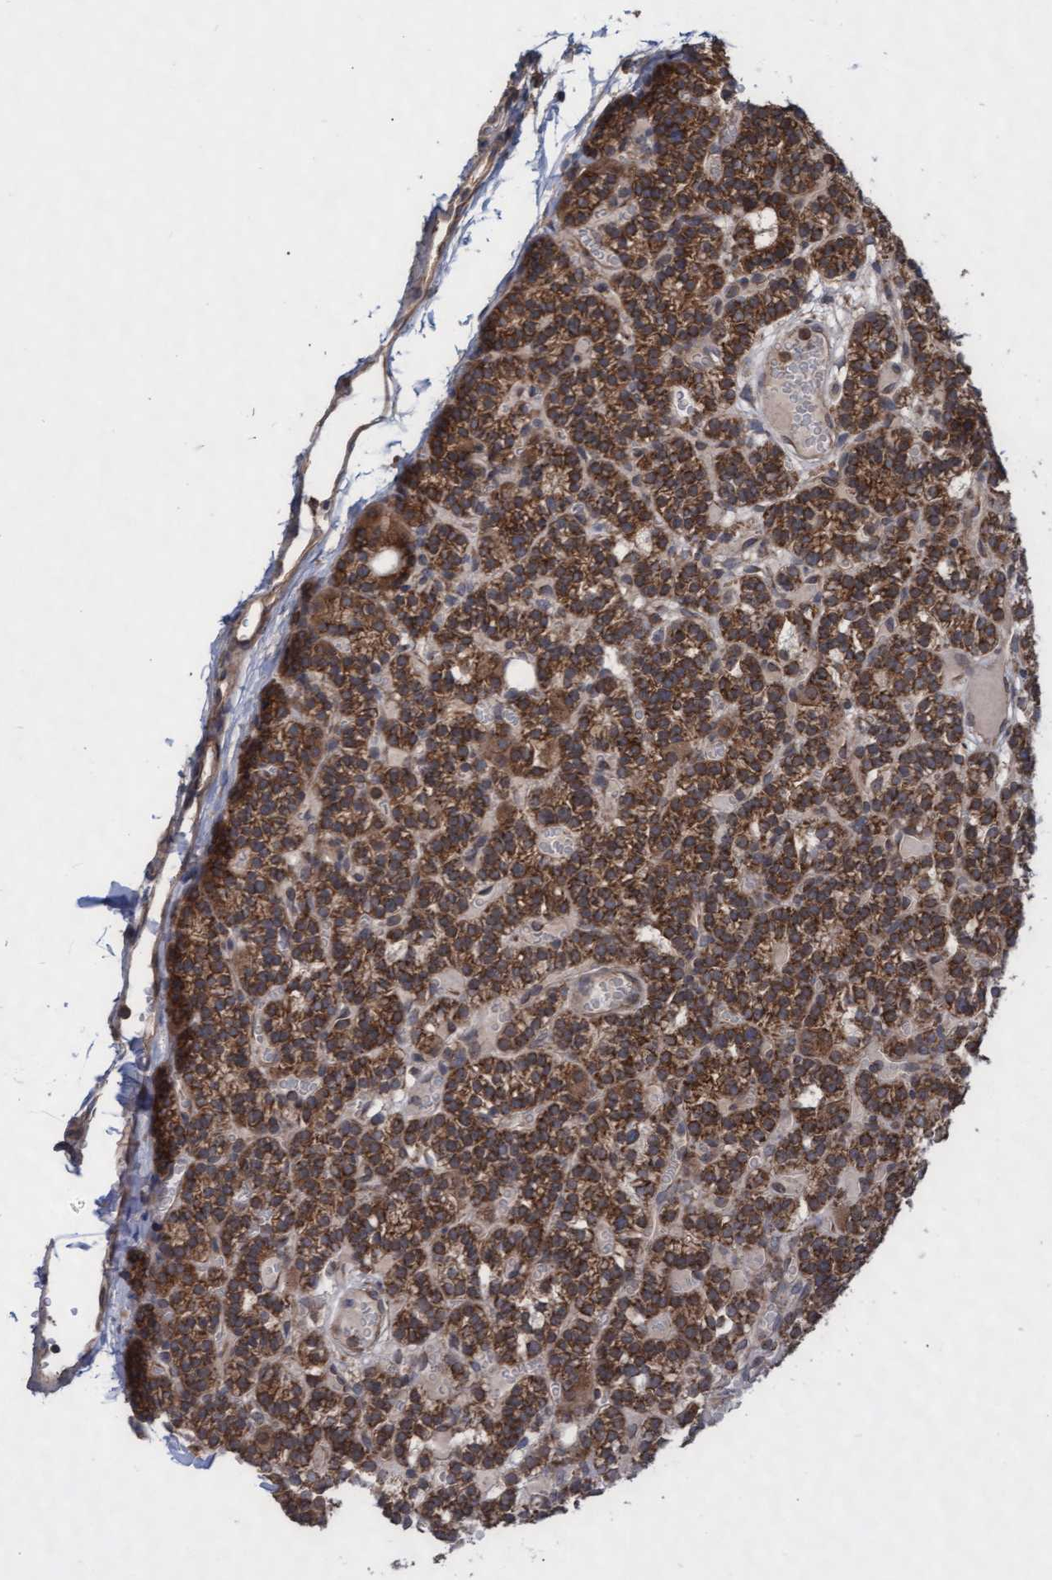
{"staining": {"intensity": "moderate", "quantity": ">75%", "location": "cytoplasmic/membranous"}, "tissue": "parathyroid gland", "cell_type": "Glandular cells", "image_type": "normal", "snomed": [{"axis": "morphology", "description": "Normal tissue, NOS"}, {"axis": "morphology", "description": "Adenoma, NOS"}, {"axis": "topography", "description": "Parathyroid gland"}], "caption": "DAB (3,3'-diaminobenzidine) immunohistochemical staining of benign parathyroid gland shows moderate cytoplasmic/membranous protein staining in about >75% of glandular cells. (DAB = brown stain, brightfield microscopy at high magnification).", "gene": "ABCF2", "patient": {"sex": "female", "age": 58}}